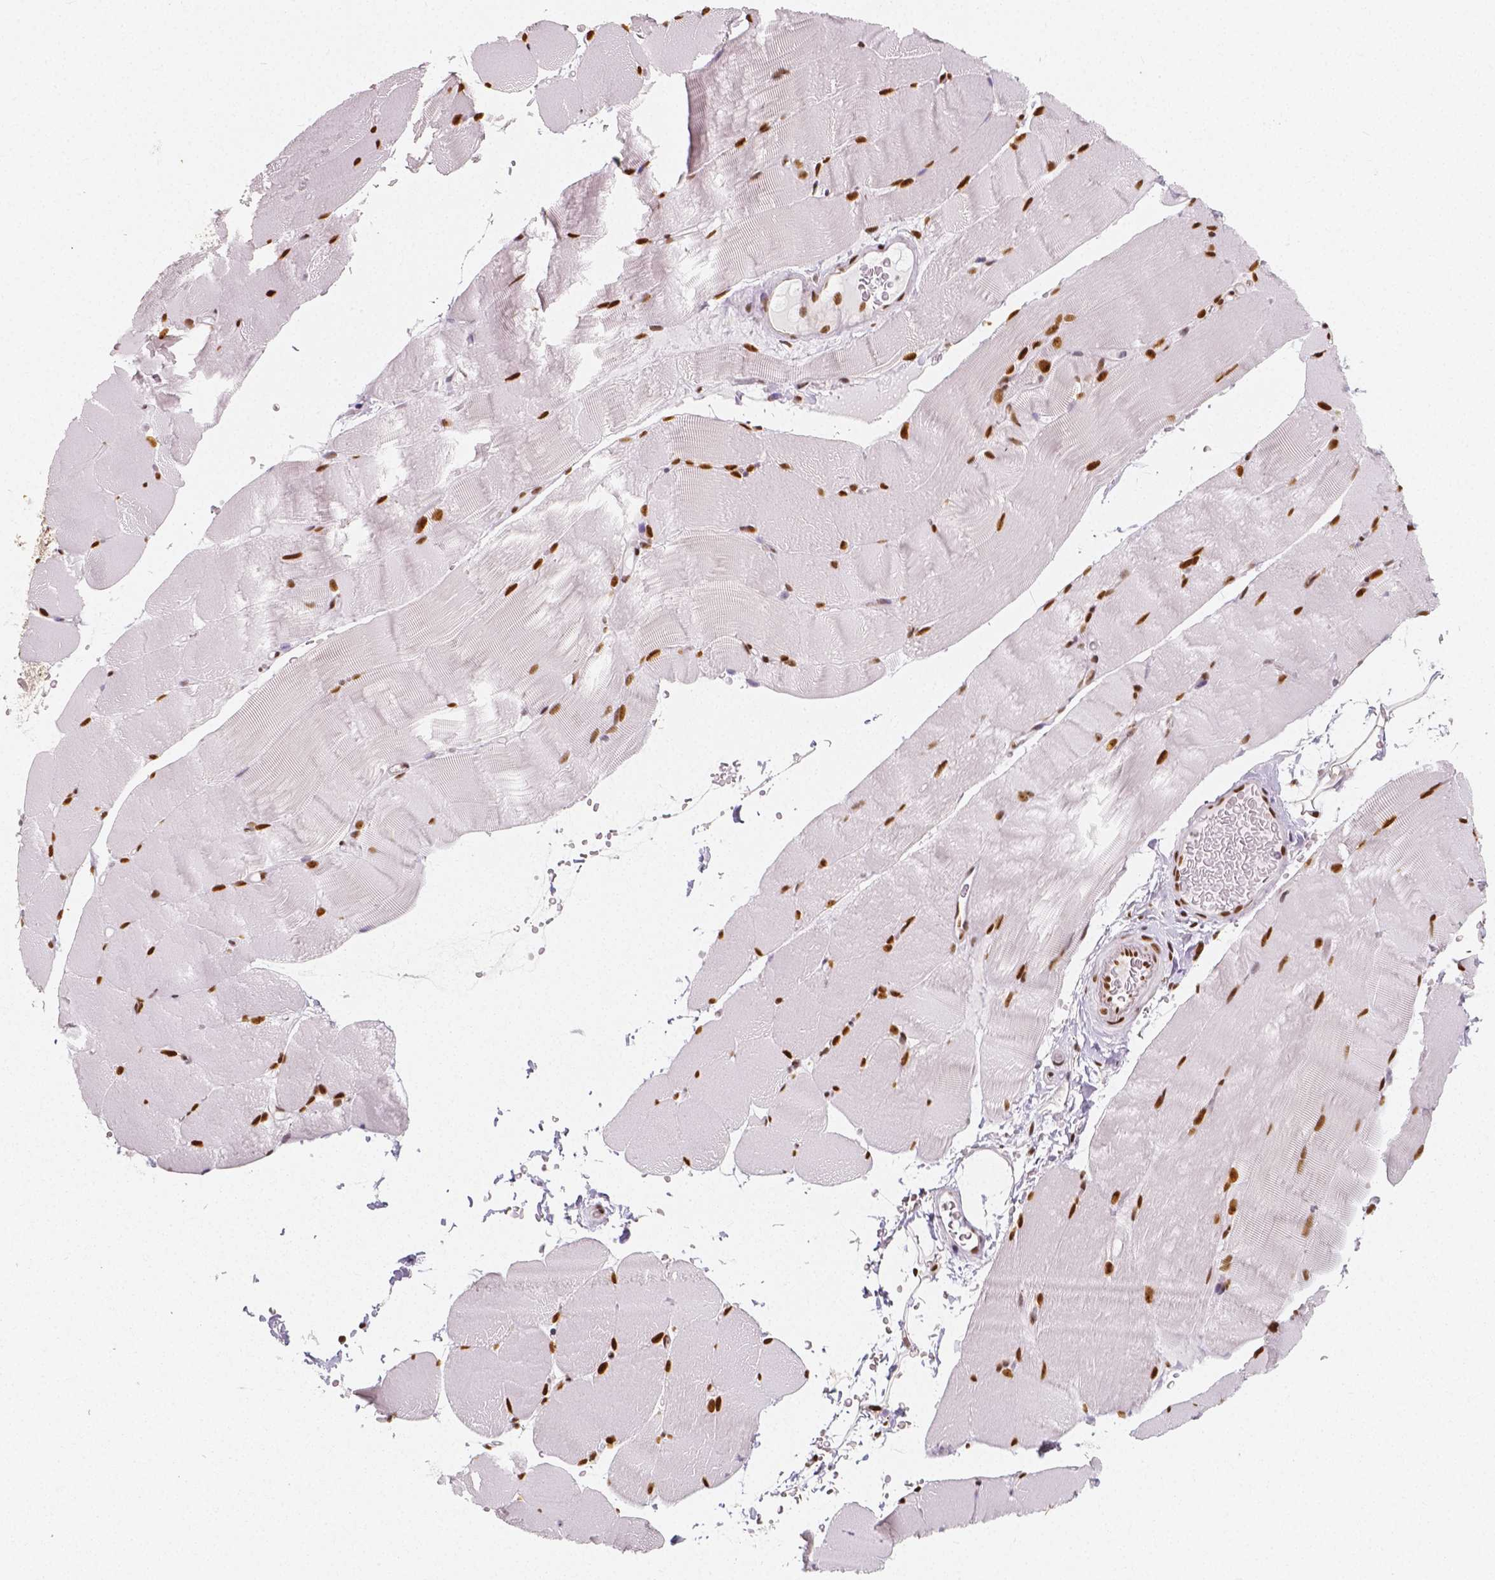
{"staining": {"intensity": "strong", "quantity": ">75%", "location": "nuclear"}, "tissue": "skeletal muscle", "cell_type": "Myocytes", "image_type": "normal", "snomed": [{"axis": "morphology", "description": "Normal tissue, NOS"}, {"axis": "topography", "description": "Skeletal muscle"}], "caption": "Myocytes reveal high levels of strong nuclear expression in approximately >75% of cells in unremarkable skeletal muscle. (brown staining indicates protein expression, while blue staining denotes nuclei).", "gene": "NUCKS1", "patient": {"sex": "female", "age": 37}}